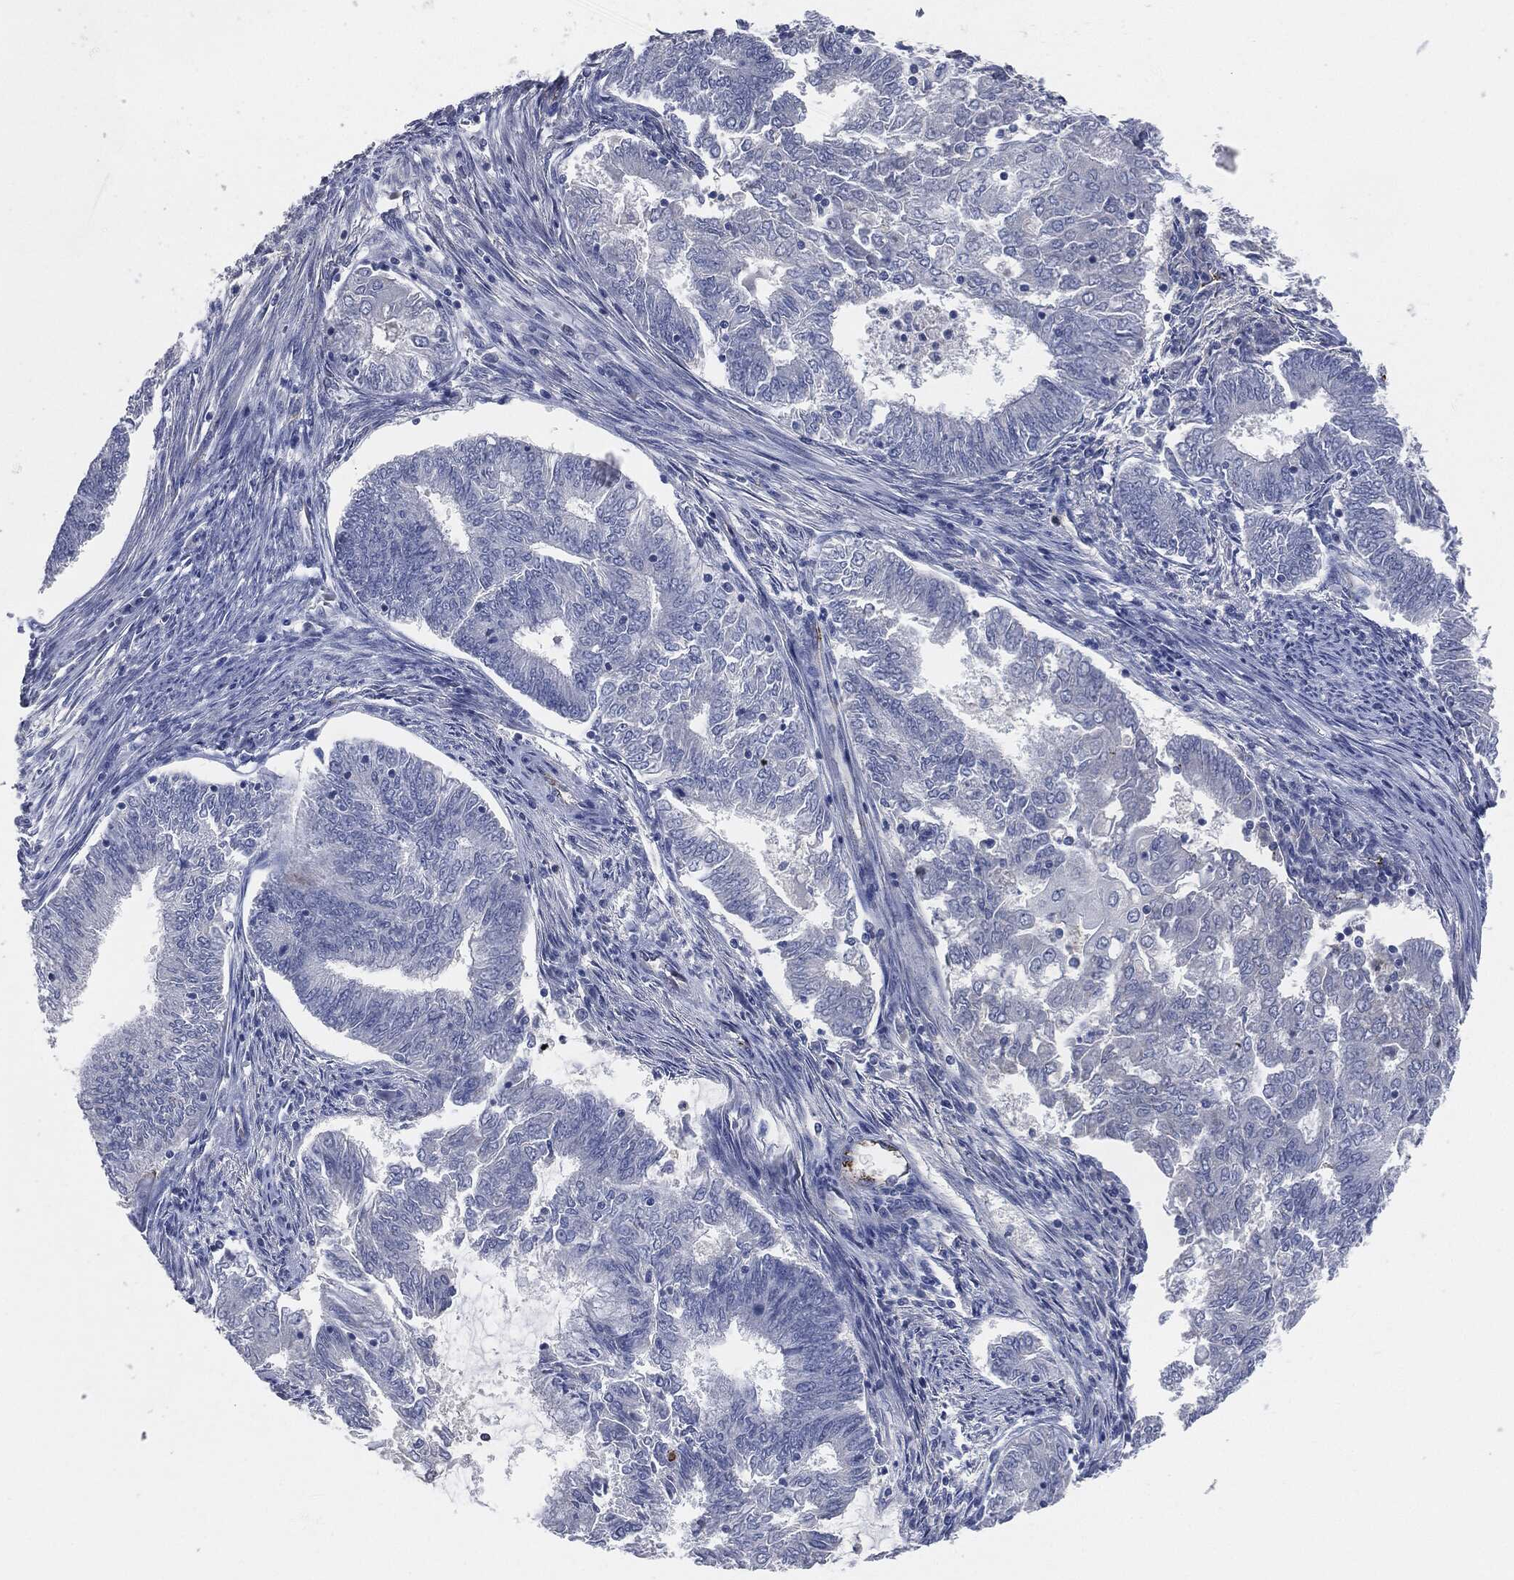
{"staining": {"intensity": "negative", "quantity": "none", "location": "none"}, "tissue": "endometrial cancer", "cell_type": "Tumor cells", "image_type": "cancer", "snomed": [{"axis": "morphology", "description": "Adenocarcinoma, NOS"}, {"axis": "topography", "description": "Endometrium"}], "caption": "DAB immunohistochemical staining of human endometrial adenocarcinoma demonstrates no significant expression in tumor cells.", "gene": "APOB", "patient": {"sex": "female", "age": 62}}